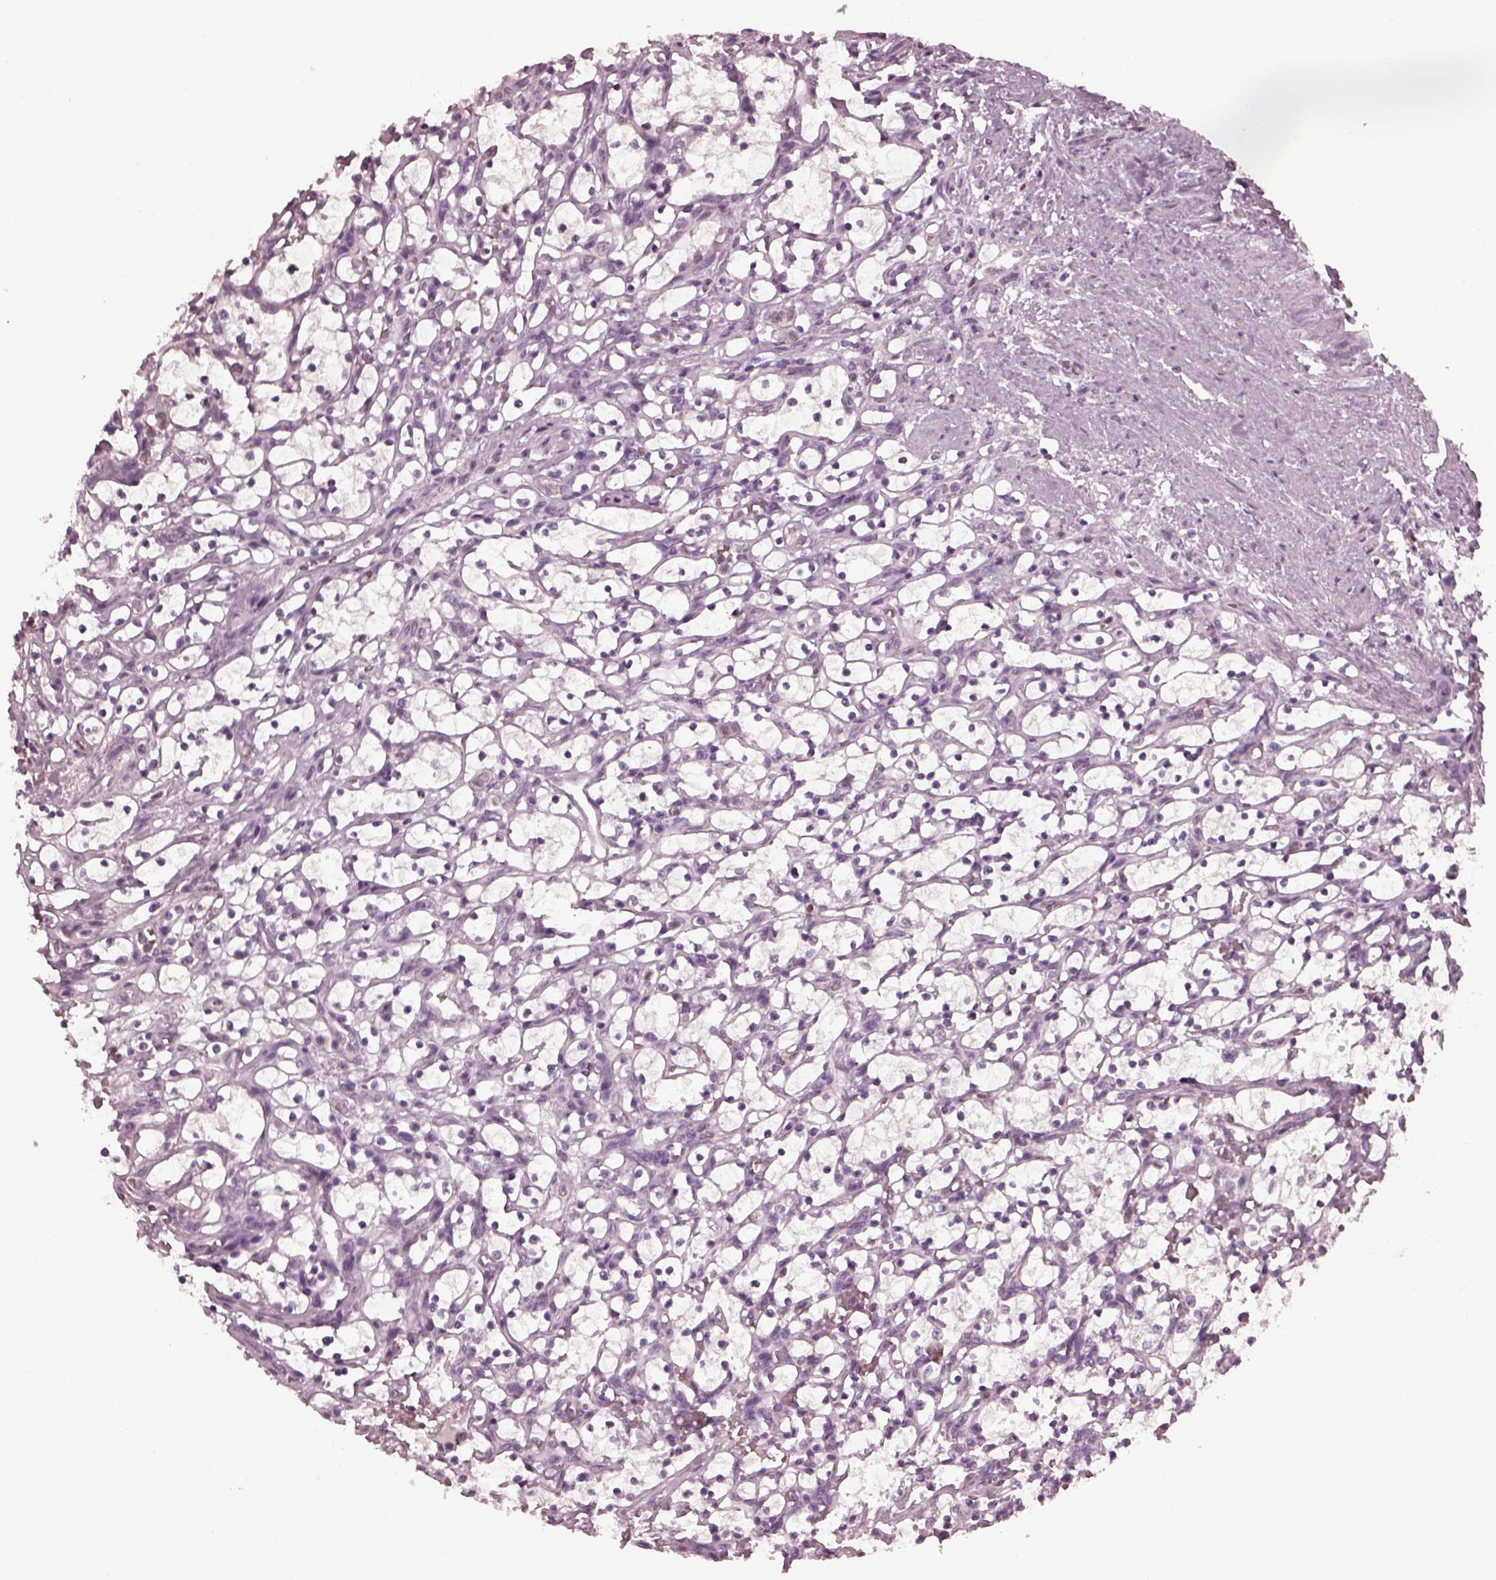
{"staining": {"intensity": "negative", "quantity": "none", "location": "none"}, "tissue": "renal cancer", "cell_type": "Tumor cells", "image_type": "cancer", "snomed": [{"axis": "morphology", "description": "Adenocarcinoma, NOS"}, {"axis": "topography", "description": "Kidney"}], "caption": "Tumor cells are negative for brown protein staining in renal cancer (adenocarcinoma). Nuclei are stained in blue.", "gene": "TSKS", "patient": {"sex": "female", "age": 69}}